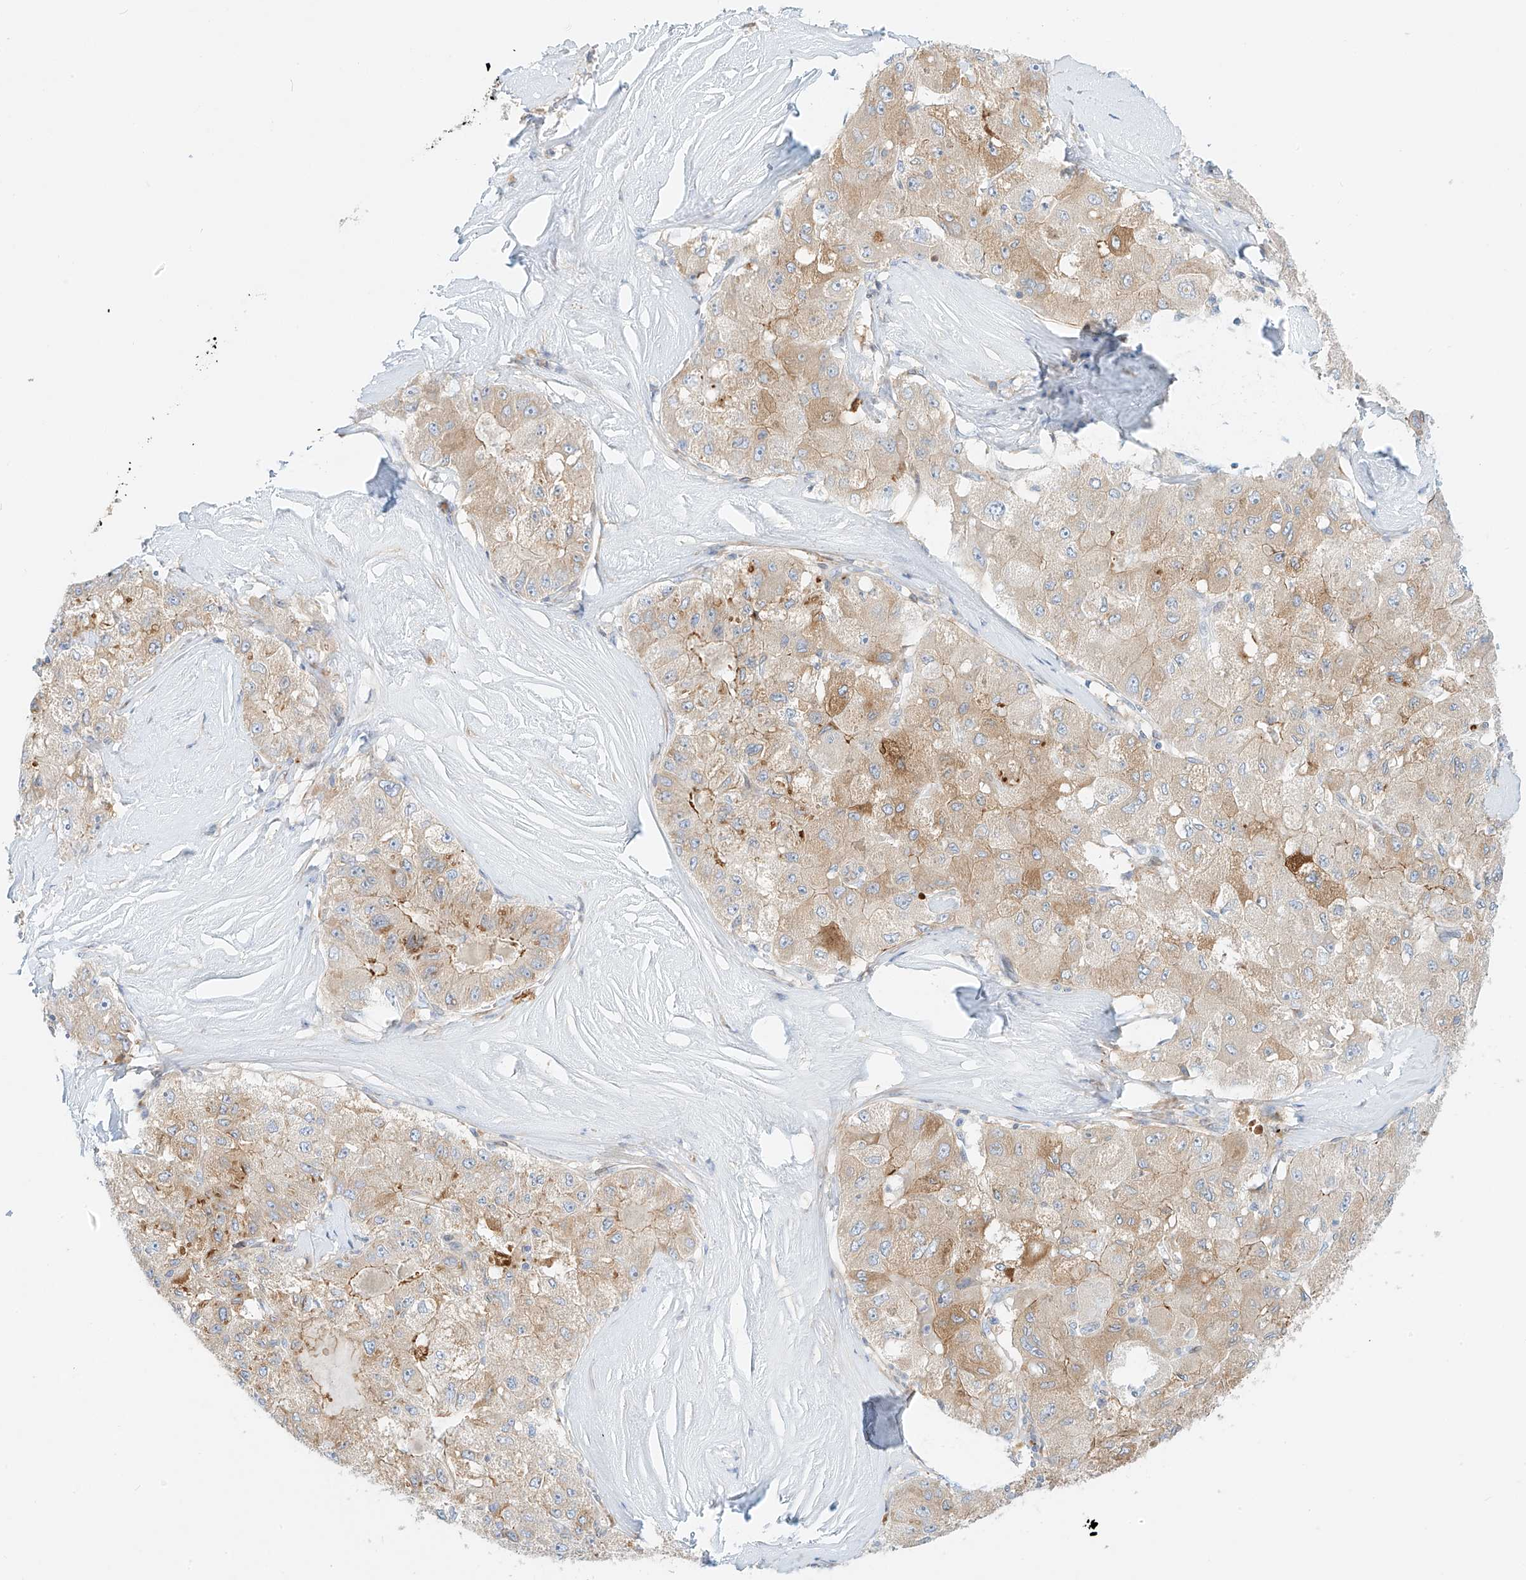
{"staining": {"intensity": "moderate", "quantity": "25%-75%", "location": "cytoplasmic/membranous"}, "tissue": "liver cancer", "cell_type": "Tumor cells", "image_type": "cancer", "snomed": [{"axis": "morphology", "description": "Carcinoma, Hepatocellular, NOS"}, {"axis": "topography", "description": "Liver"}], "caption": "Moderate cytoplasmic/membranous staining is appreciated in approximately 25%-75% of tumor cells in liver hepatocellular carcinoma.", "gene": "PCYOX1", "patient": {"sex": "male", "age": 80}}